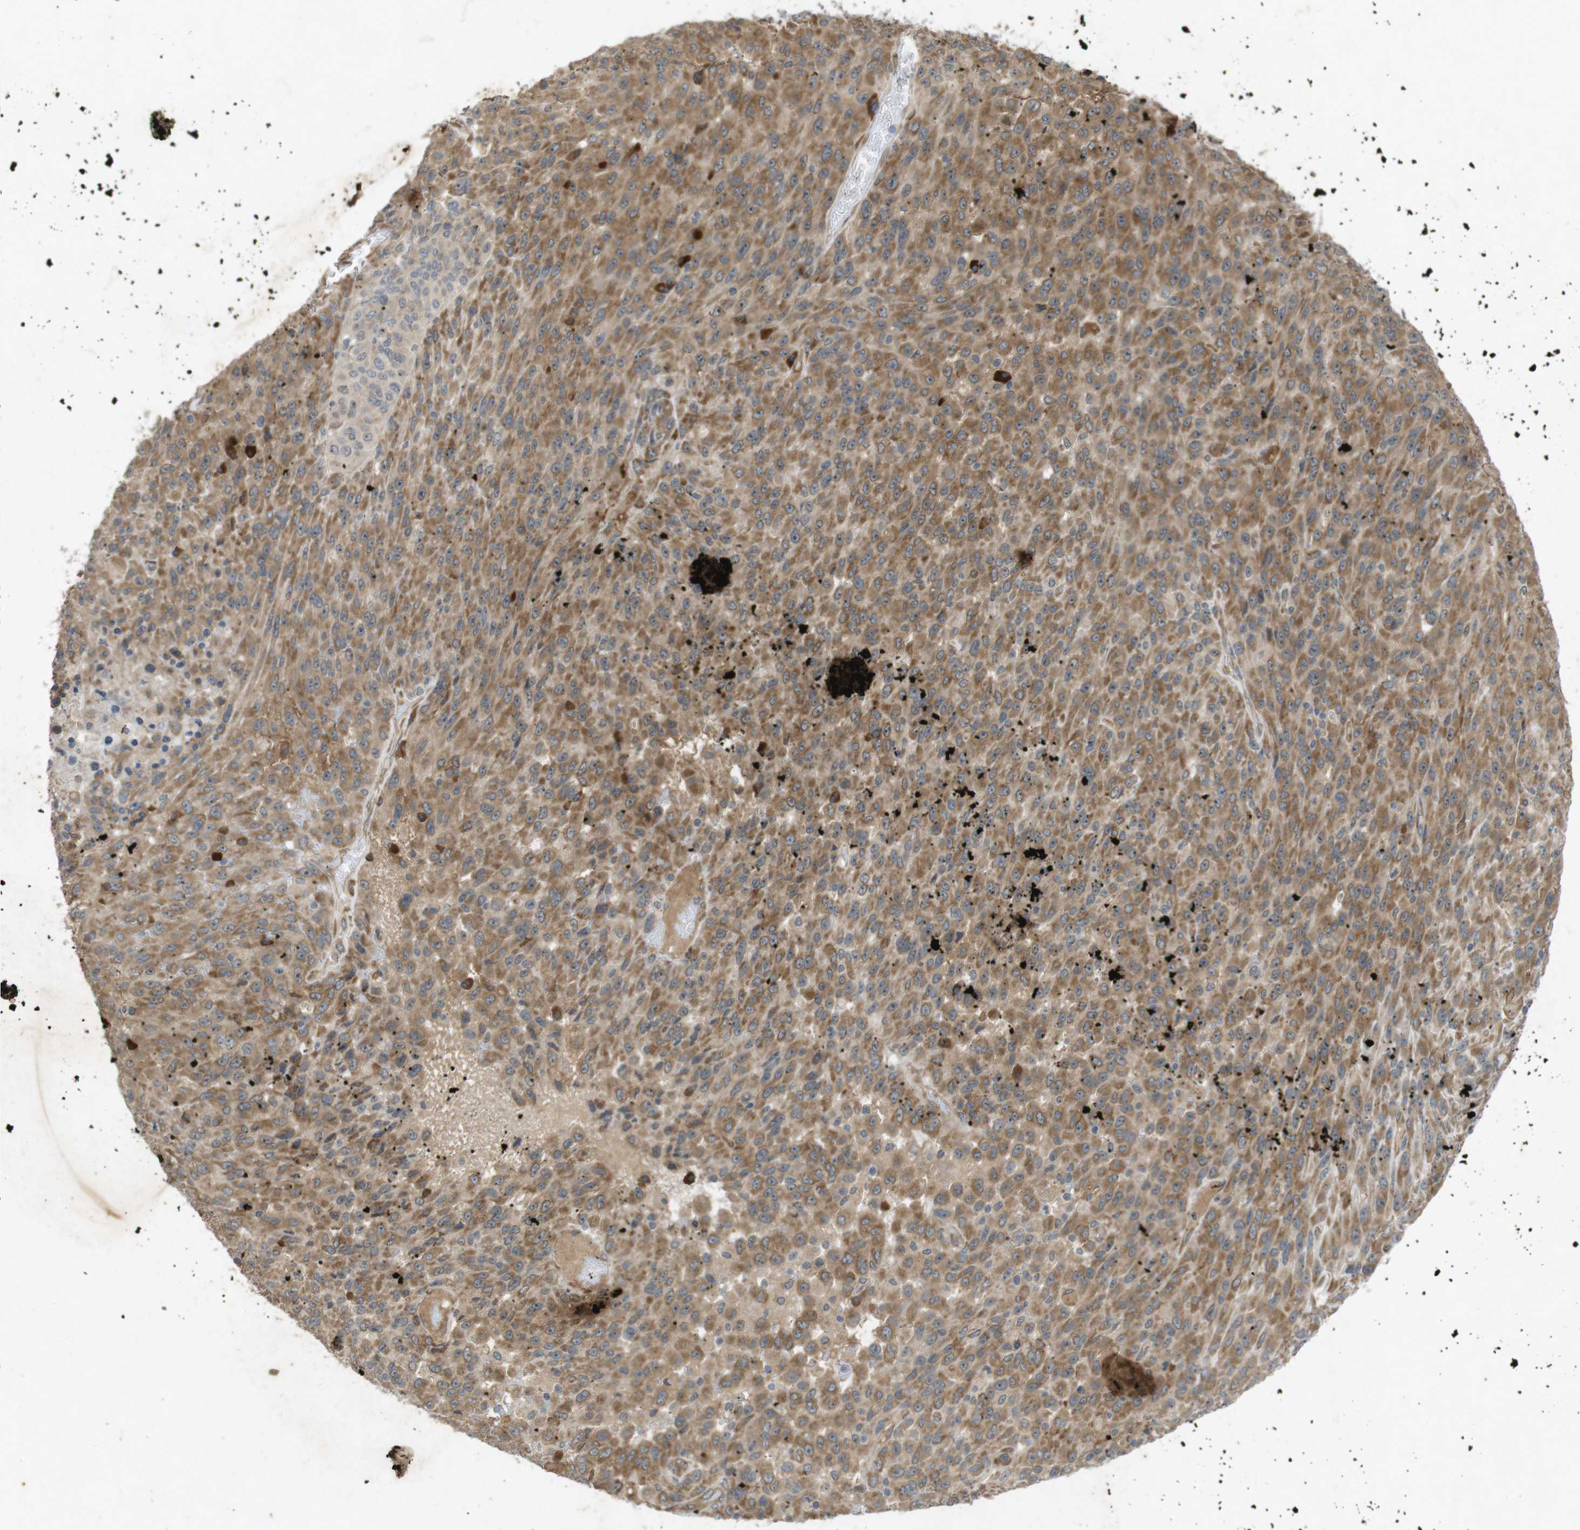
{"staining": {"intensity": "moderate", "quantity": ">75%", "location": "cytoplasmic/membranous"}, "tissue": "urothelial cancer", "cell_type": "Tumor cells", "image_type": "cancer", "snomed": [{"axis": "morphology", "description": "Urothelial carcinoma, High grade"}, {"axis": "topography", "description": "Urinary bladder"}], "caption": "This micrograph demonstrates IHC staining of human high-grade urothelial carcinoma, with medium moderate cytoplasmic/membranous expression in approximately >75% of tumor cells.", "gene": "FLCN", "patient": {"sex": "male", "age": 66}}